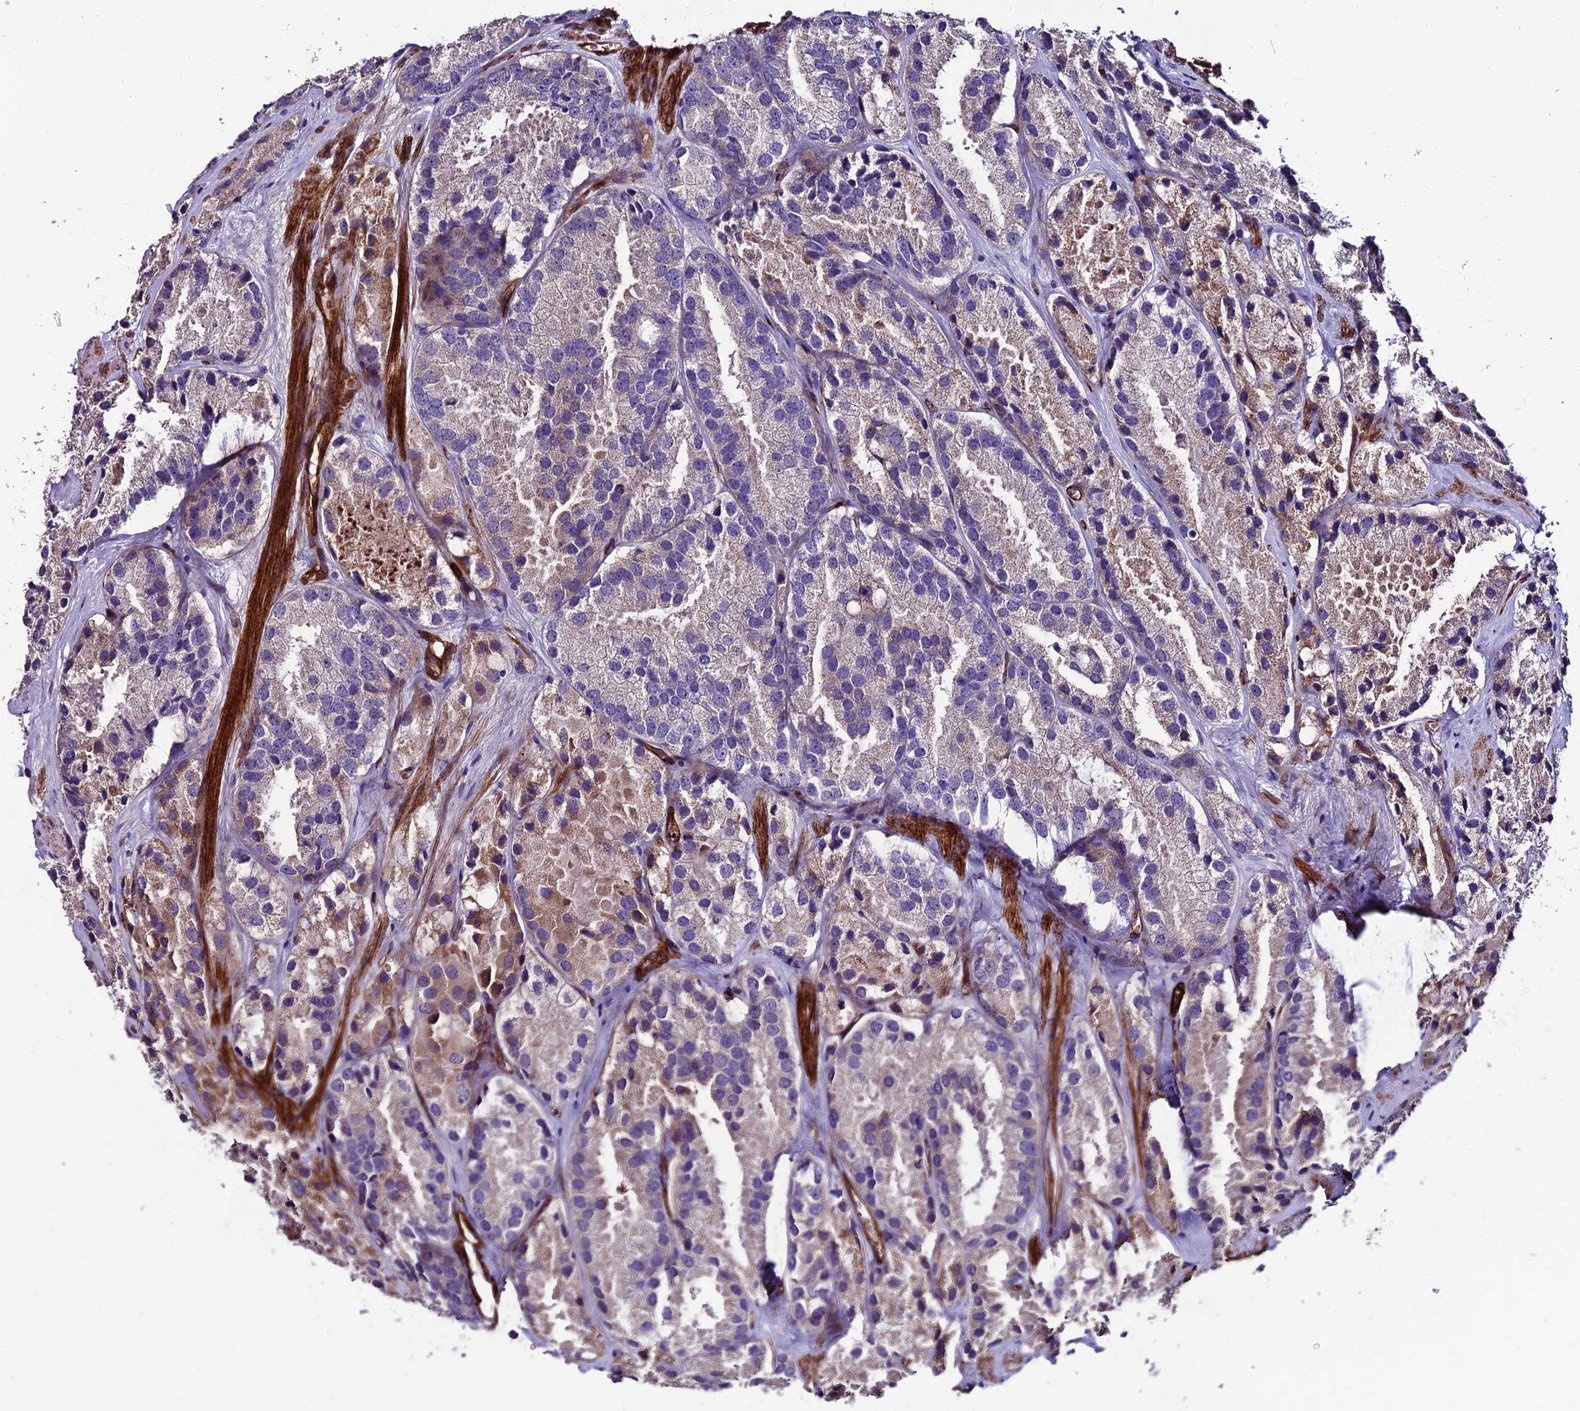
{"staining": {"intensity": "weak", "quantity": "25%-75%", "location": "cytoplasmic/membranous"}, "tissue": "prostate cancer", "cell_type": "Tumor cells", "image_type": "cancer", "snomed": [{"axis": "morphology", "description": "Adenocarcinoma, High grade"}, {"axis": "topography", "description": "Prostate"}], "caption": "Immunohistochemistry (IHC) photomicrograph of human prostate adenocarcinoma (high-grade) stained for a protein (brown), which shows low levels of weak cytoplasmic/membranous staining in approximately 25%-75% of tumor cells.", "gene": "REX1BD", "patient": {"sex": "male", "age": 66}}